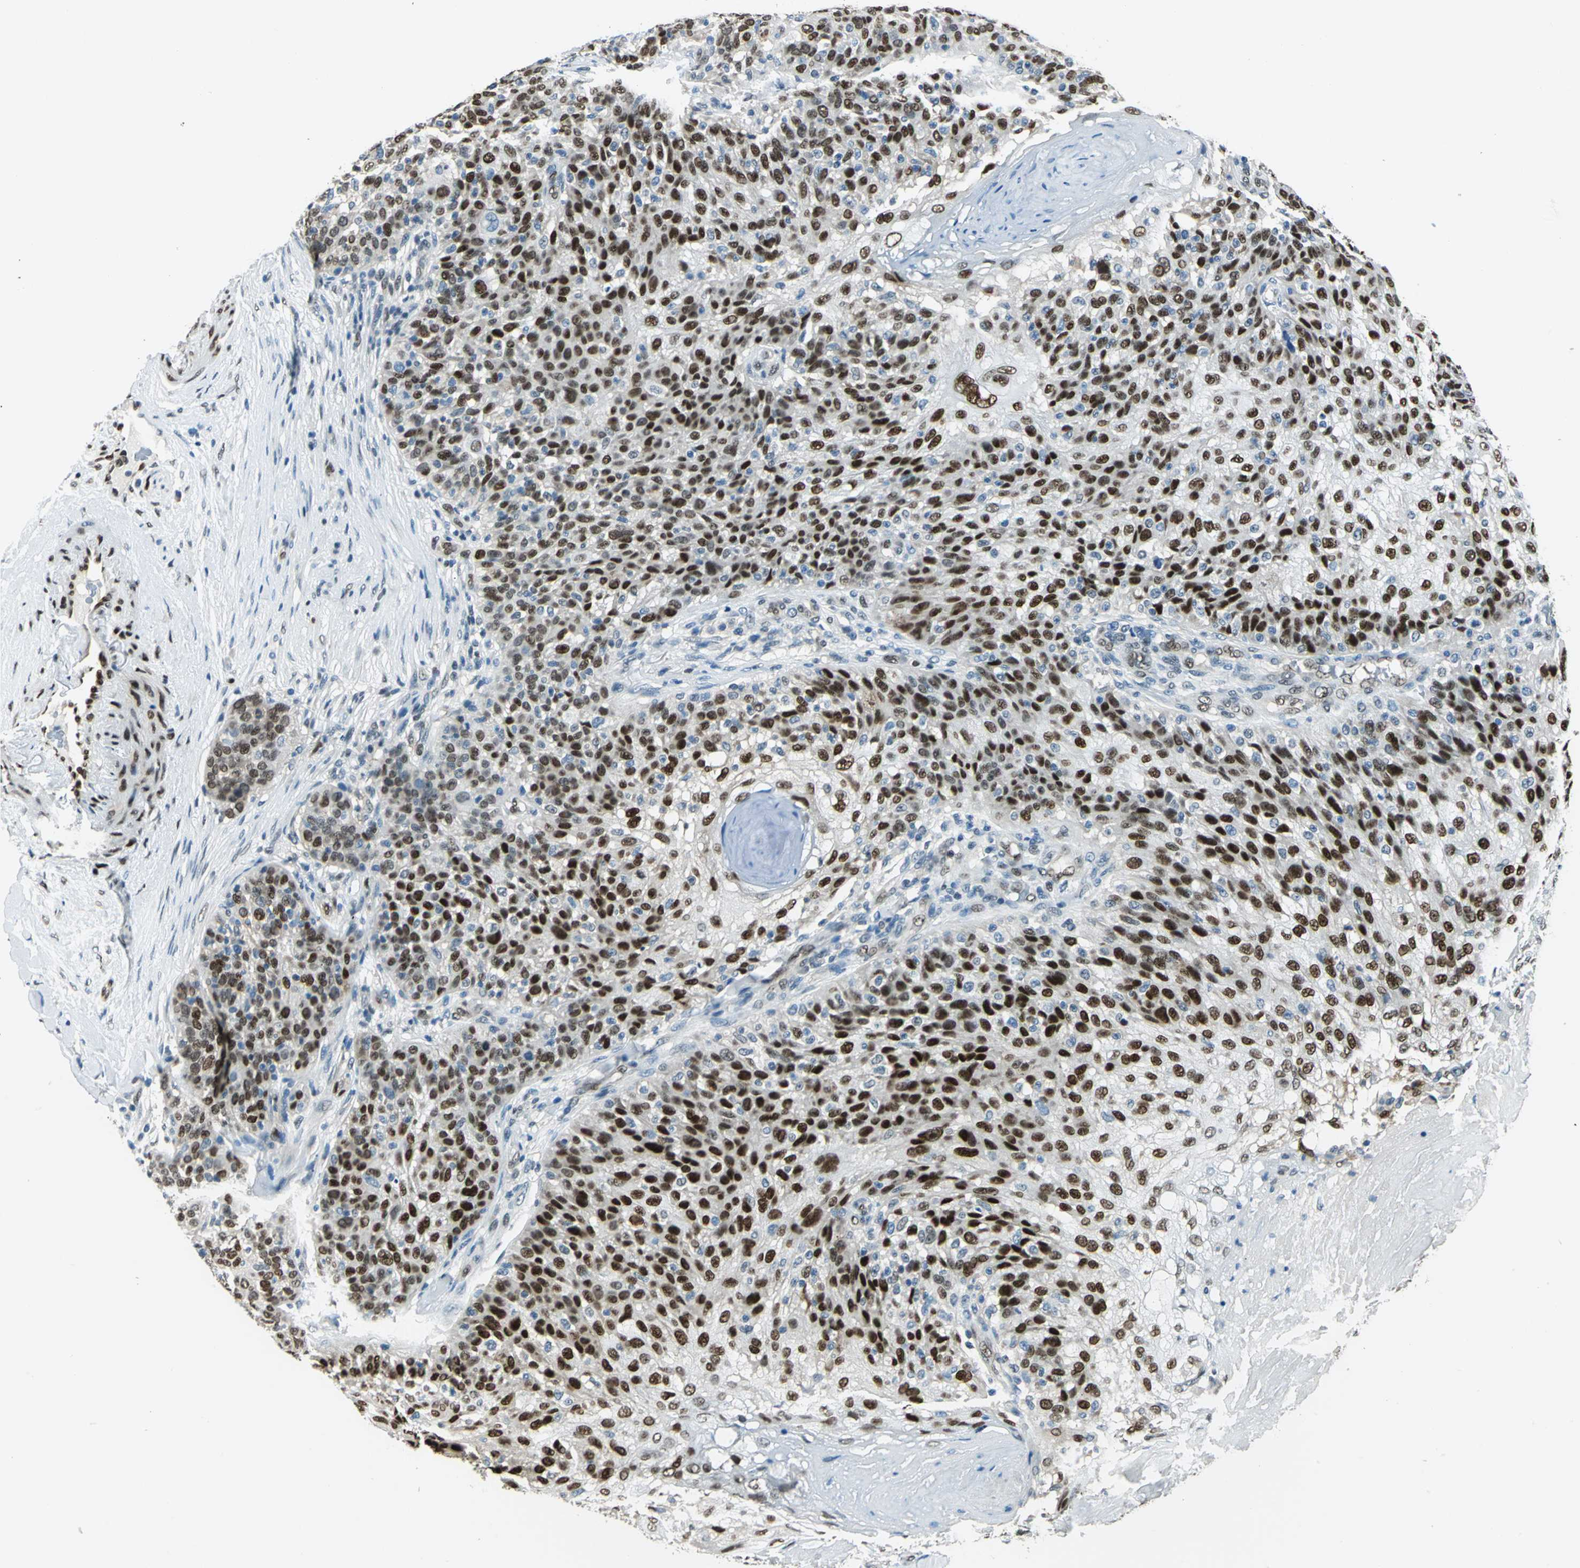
{"staining": {"intensity": "strong", "quantity": ">75%", "location": "nuclear"}, "tissue": "skin cancer", "cell_type": "Tumor cells", "image_type": "cancer", "snomed": [{"axis": "morphology", "description": "Normal tissue, NOS"}, {"axis": "morphology", "description": "Squamous cell carcinoma, NOS"}, {"axis": "topography", "description": "Skin"}], "caption": "Skin squamous cell carcinoma stained with a brown dye displays strong nuclear positive expression in approximately >75% of tumor cells.", "gene": "NFIA", "patient": {"sex": "female", "age": 83}}